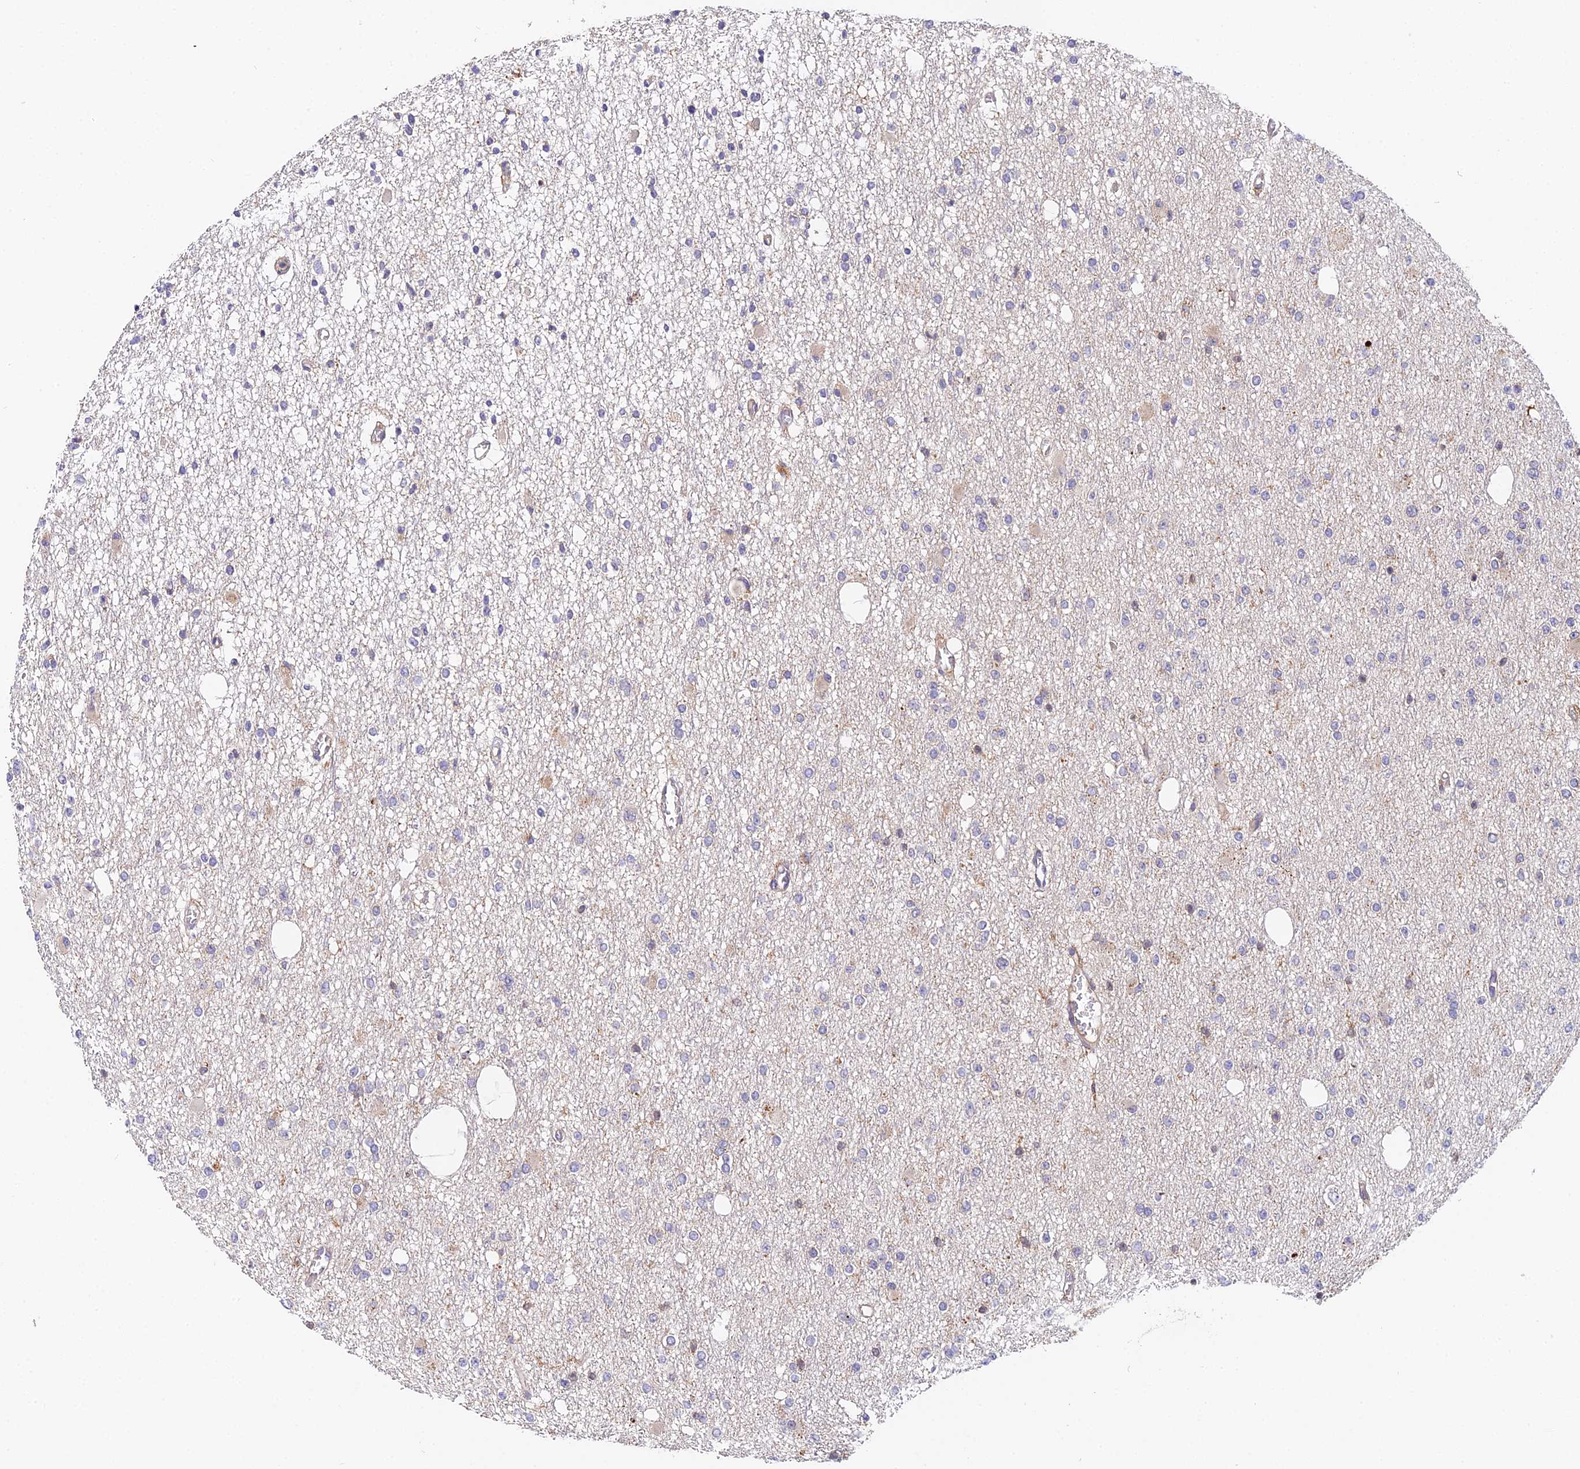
{"staining": {"intensity": "weak", "quantity": "<25%", "location": "cytoplasmic/membranous"}, "tissue": "glioma", "cell_type": "Tumor cells", "image_type": "cancer", "snomed": [{"axis": "morphology", "description": "Glioma, malignant, Low grade"}, {"axis": "topography", "description": "Brain"}], "caption": "An image of human glioma is negative for staining in tumor cells.", "gene": "ZBED8", "patient": {"sex": "female", "age": 22}}